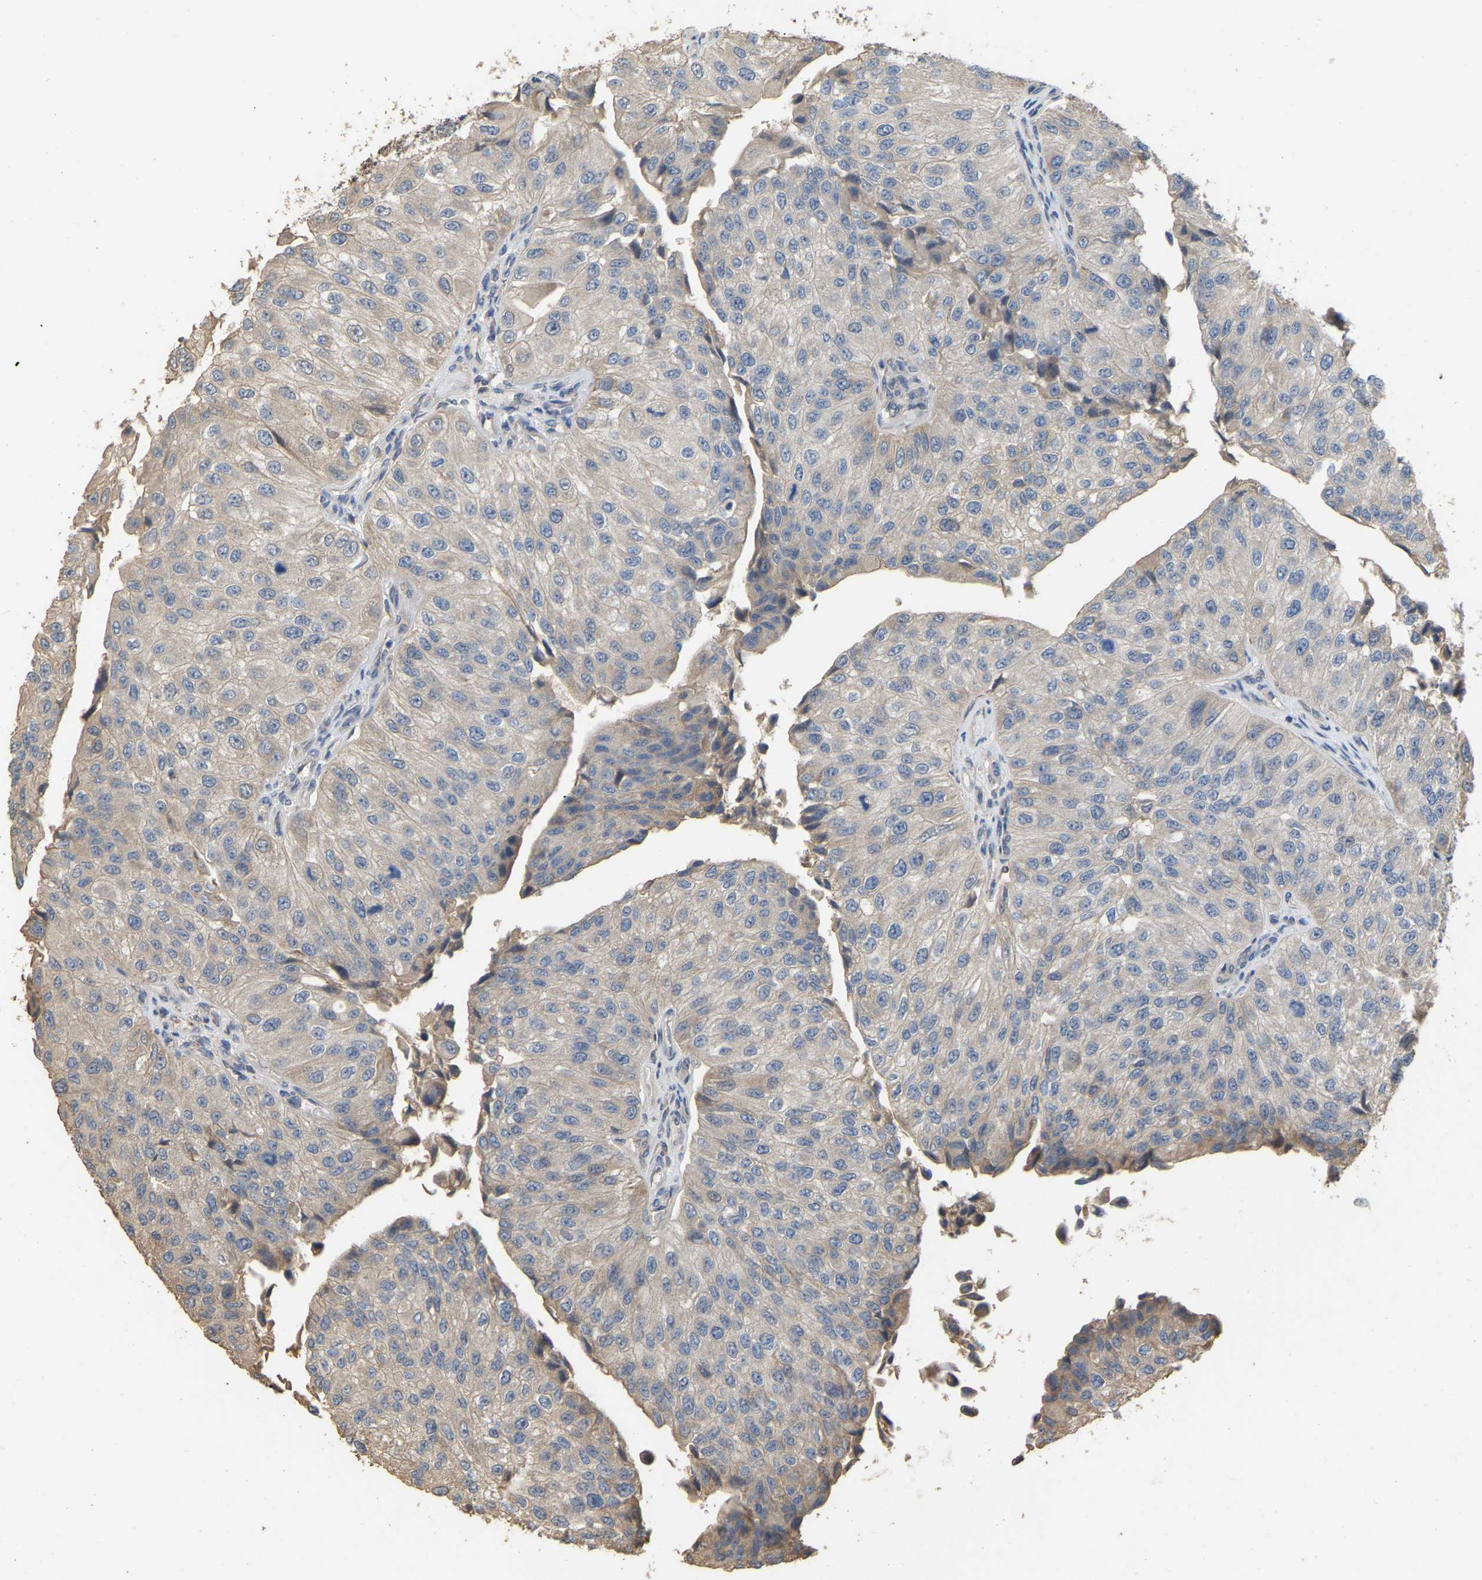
{"staining": {"intensity": "weak", "quantity": "<25%", "location": "cytoplasmic/membranous"}, "tissue": "urothelial cancer", "cell_type": "Tumor cells", "image_type": "cancer", "snomed": [{"axis": "morphology", "description": "Urothelial carcinoma, High grade"}, {"axis": "topography", "description": "Kidney"}, {"axis": "topography", "description": "Urinary bladder"}], "caption": "Tumor cells are negative for protein expression in human urothelial carcinoma (high-grade).", "gene": "NCS1", "patient": {"sex": "male", "age": 77}}